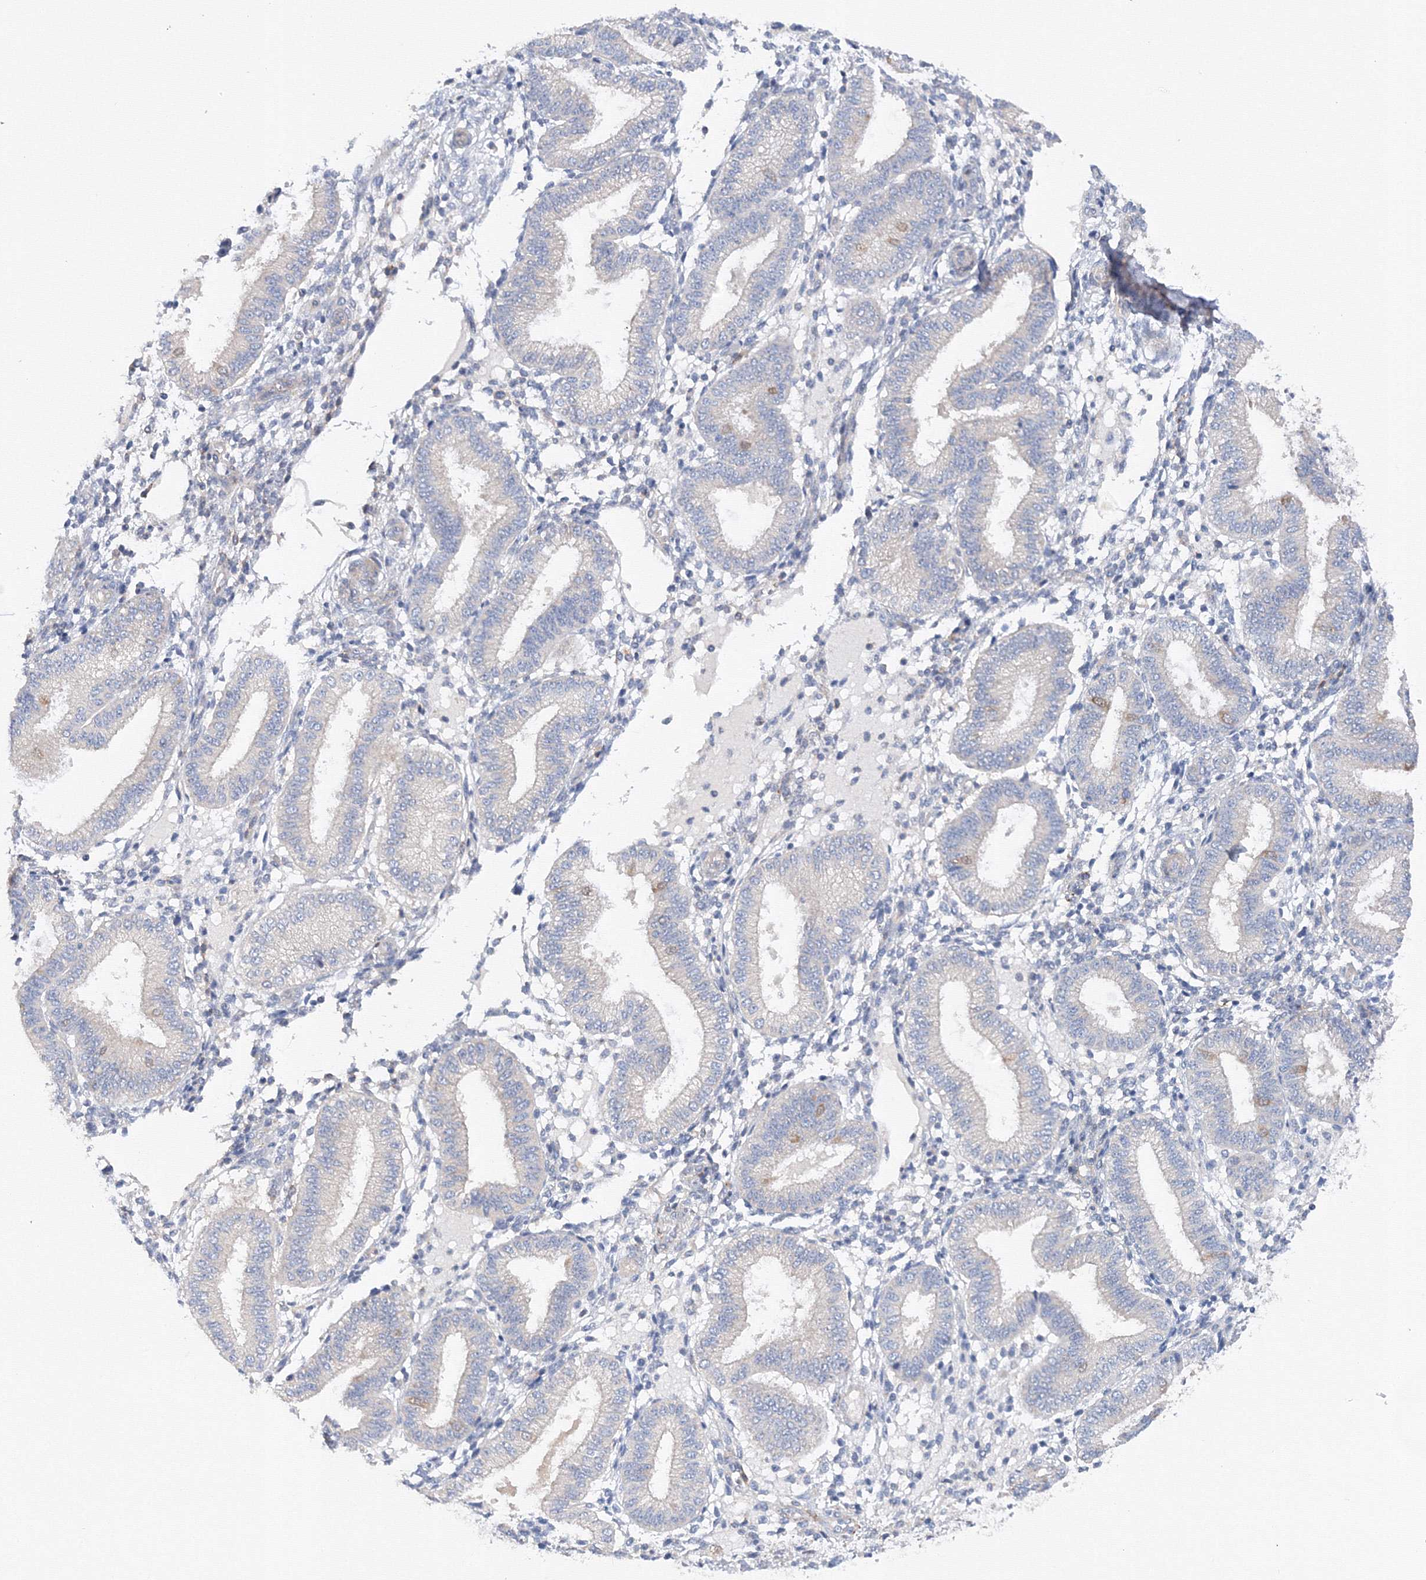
{"staining": {"intensity": "negative", "quantity": "none", "location": "none"}, "tissue": "endometrium", "cell_type": "Cells in endometrial stroma", "image_type": "normal", "snomed": [{"axis": "morphology", "description": "Normal tissue, NOS"}, {"axis": "topography", "description": "Endometrium"}], "caption": "Immunohistochemical staining of unremarkable endometrium reveals no significant expression in cells in endometrial stroma.", "gene": "DIS3L2", "patient": {"sex": "female", "age": 39}}